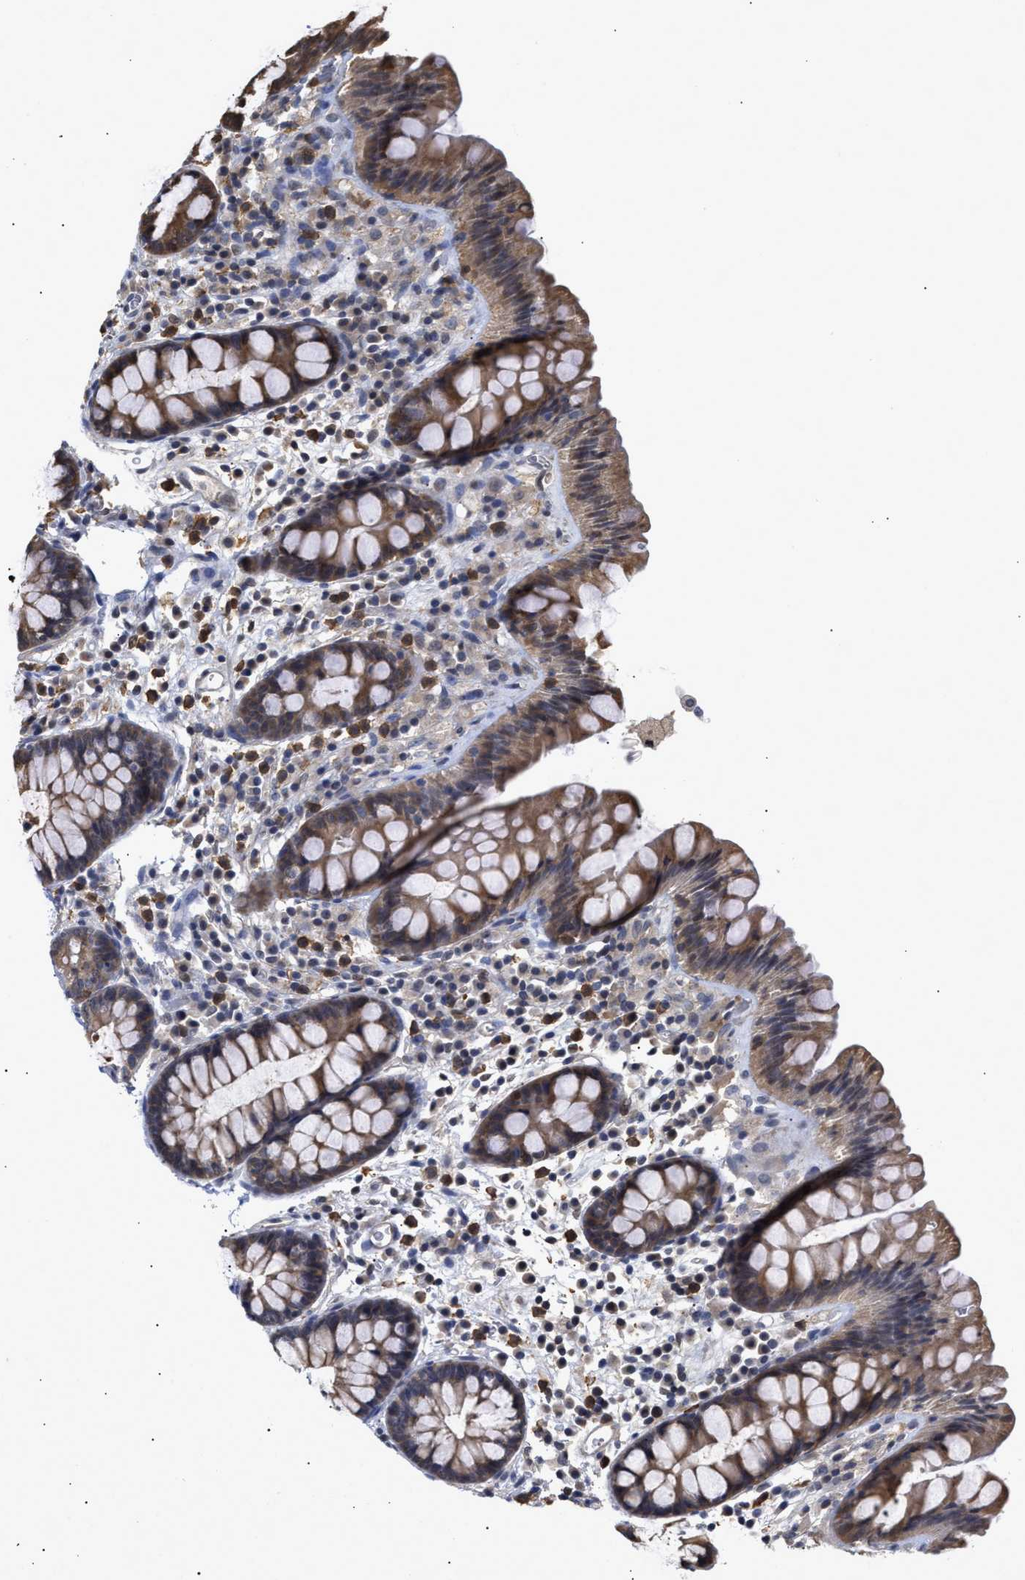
{"staining": {"intensity": "weak", "quantity": ">75%", "location": "cytoplasmic/membranous"}, "tissue": "colon", "cell_type": "Endothelial cells", "image_type": "normal", "snomed": [{"axis": "morphology", "description": "Normal tissue, NOS"}, {"axis": "topography", "description": "Colon"}], "caption": "Weak cytoplasmic/membranous positivity for a protein is identified in approximately >75% of endothelial cells of unremarkable colon using immunohistochemistry (IHC).", "gene": "KLHDC1", "patient": {"sex": "female", "age": 80}}